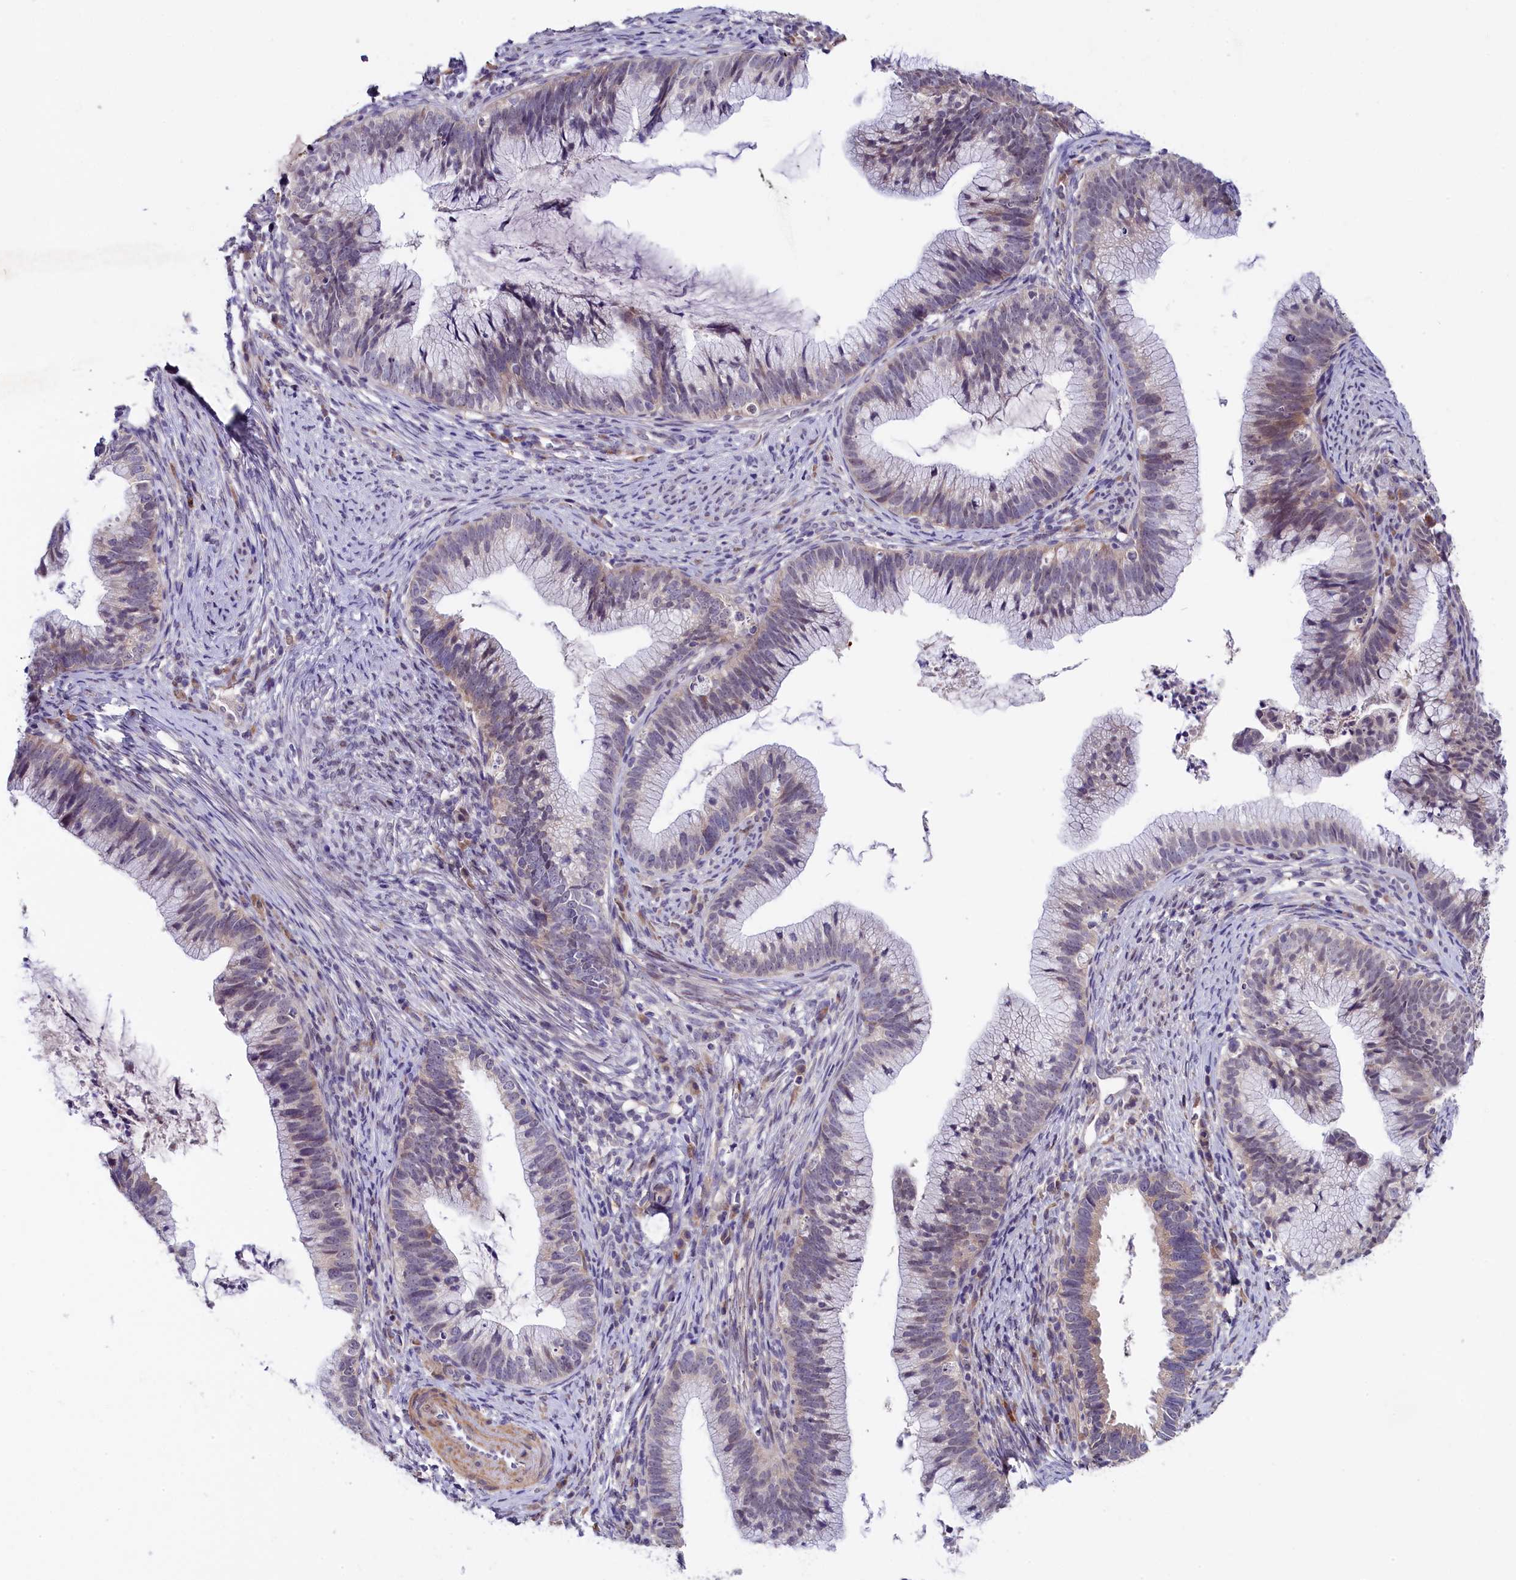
{"staining": {"intensity": "weak", "quantity": "<25%", "location": "cytoplasmic/membranous"}, "tissue": "cervical cancer", "cell_type": "Tumor cells", "image_type": "cancer", "snomed": [{"axis": "morphology", "description": "Adenocarcinoma, NOS"}, {"axis": "topography", "description": "Cervix"}], "caption": "Tumor cells show no significant positivity in cervical cancer.", "gene": "SLC39A6", "patient": {"sex": "female", "age": 36}}